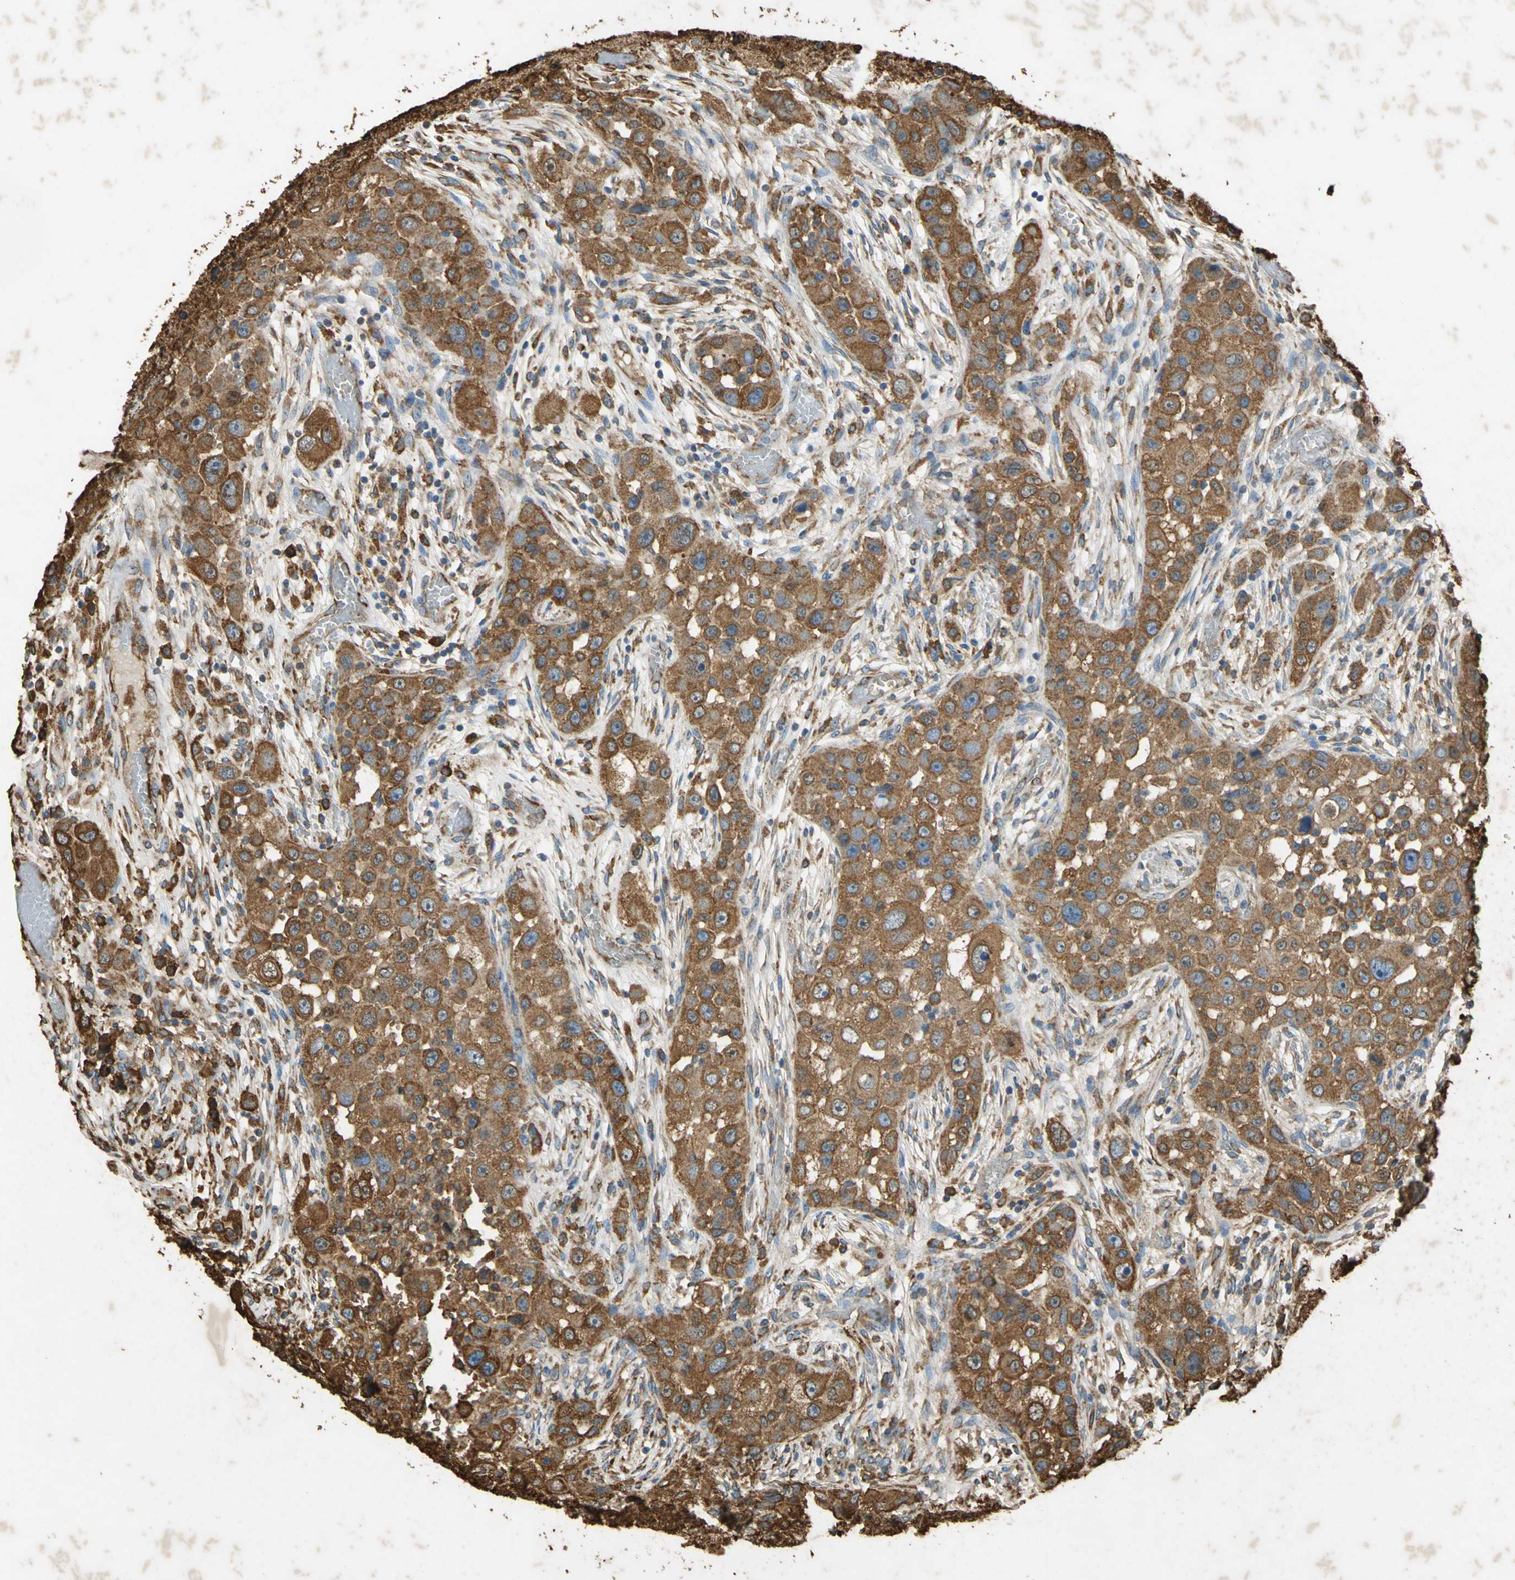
{"staining": {"intensity": "moderate", "quantity": ">75%", "location": "cytoplasmic/membranous"}, "tissue": "head and neck cancer", "cell_type": "Tumor cells", "image_type": "cancer", "snomed": [{"axis": "morphology", "description": "Carcinoma, NOS"}, {"axis": "topography", "description": "Head-Neck"}], "caption": "About >75% of tumor cells in human head and neck cancer (carcinoma) exhibit moderate cytoplasmic/membranous protein staining as visualized by brown immunohistochemical staining.", "gene": "HSP90B1", "patient": {"sex": "male", "age": 87}}